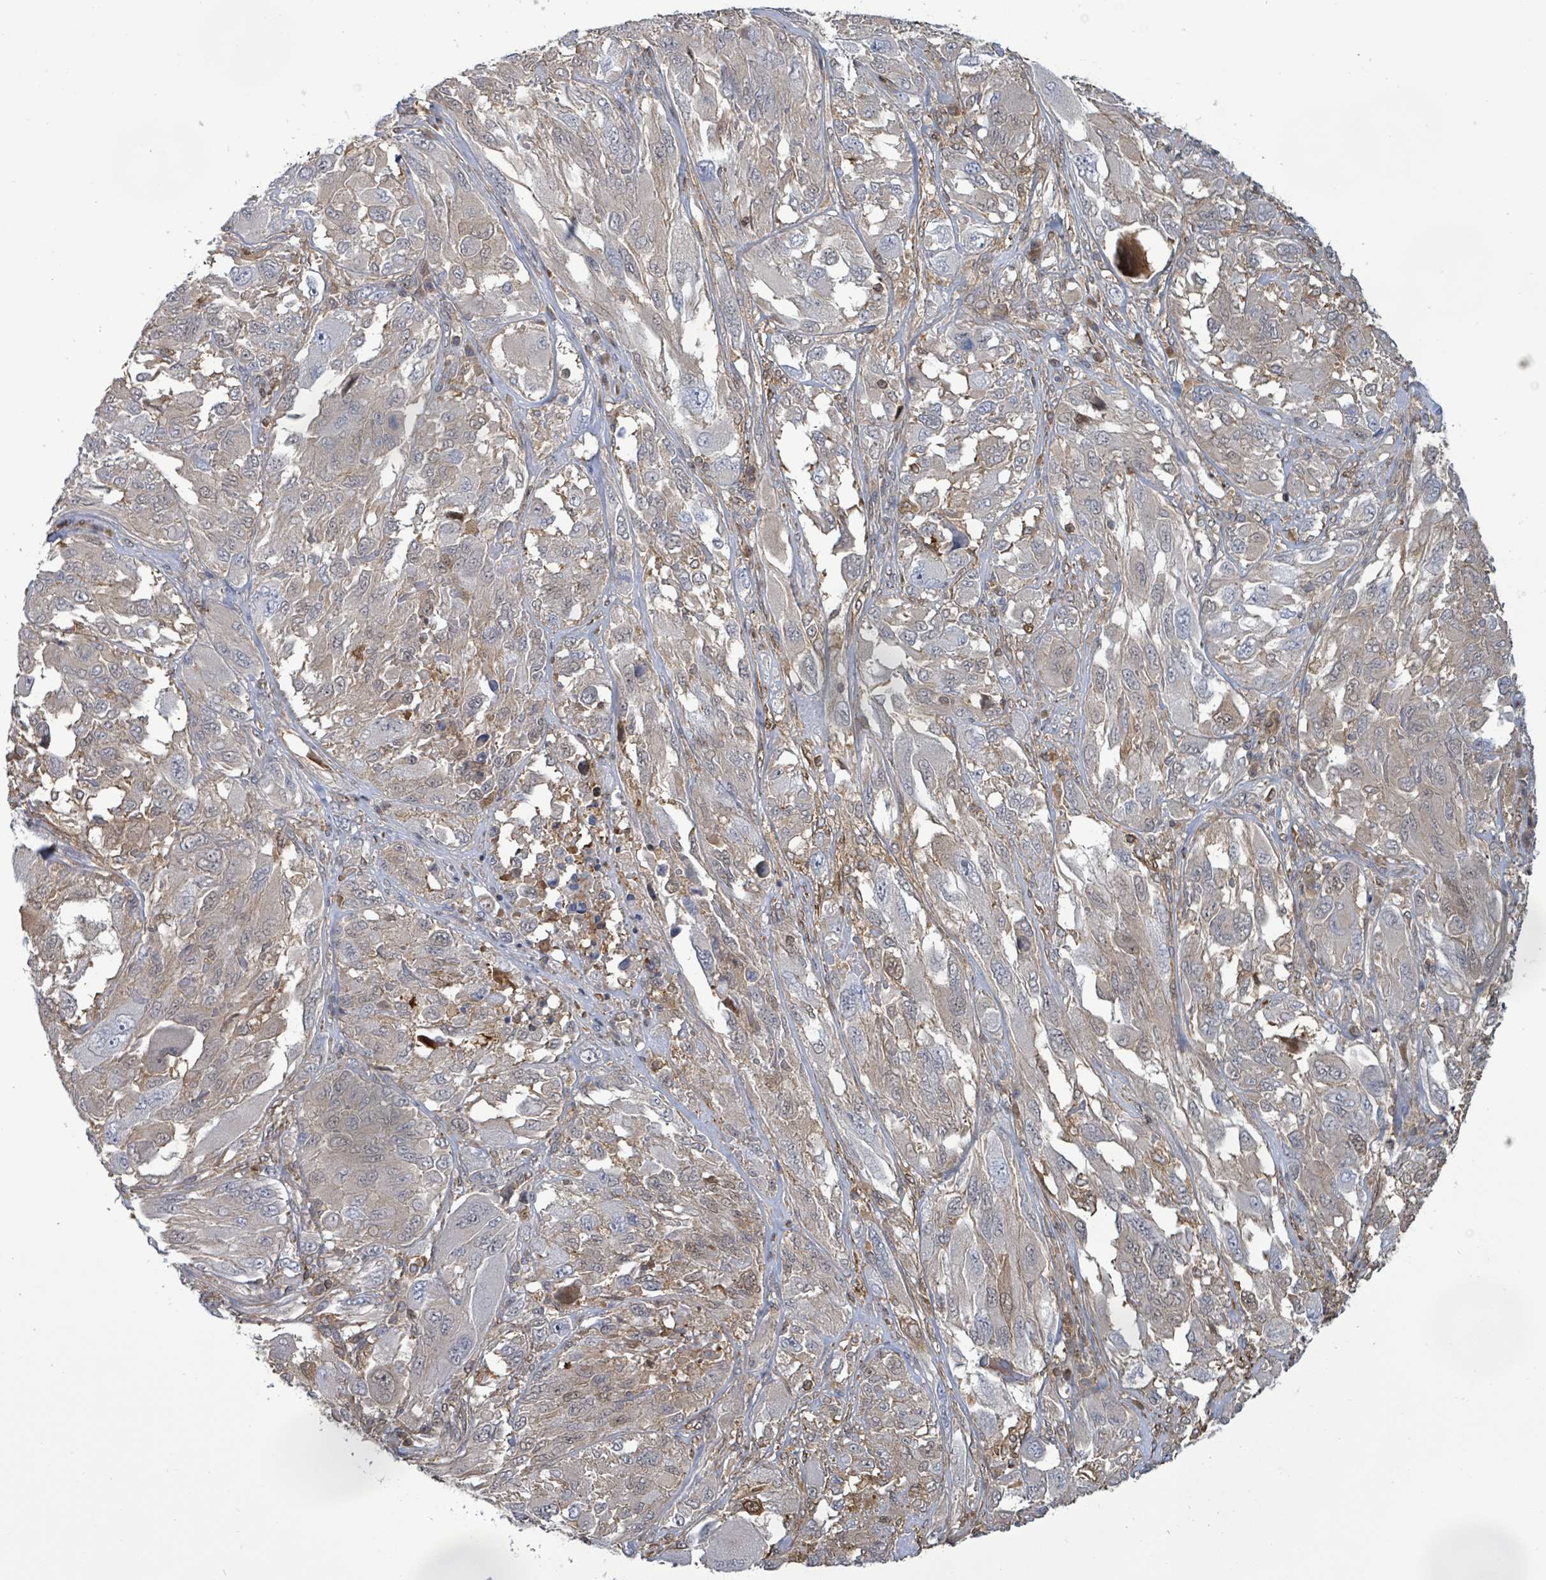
{"staining": {"intensity": "negative", "quantity": "none", "location": "none"}, "tissue": "melanoma", "cell_type": "Tumor cells", "image_type": "cancer", "snomed": [{"axis": "morphology", "description": "Malignant melanoma, NOS"}, {"axis": "topography", "description": "Skin"}], "caption": "A photomicrograph of melanoma stained for a protein shows no brown staining in tumor cells. Brightfield microscopy of IHC stained with DAB (3,3'-diaminobenzidine) (brown) and hematoxylin (blue), captured at high magnification.", "gene": "PGAM1", "patient": {"sex": "female", "age": 91}}